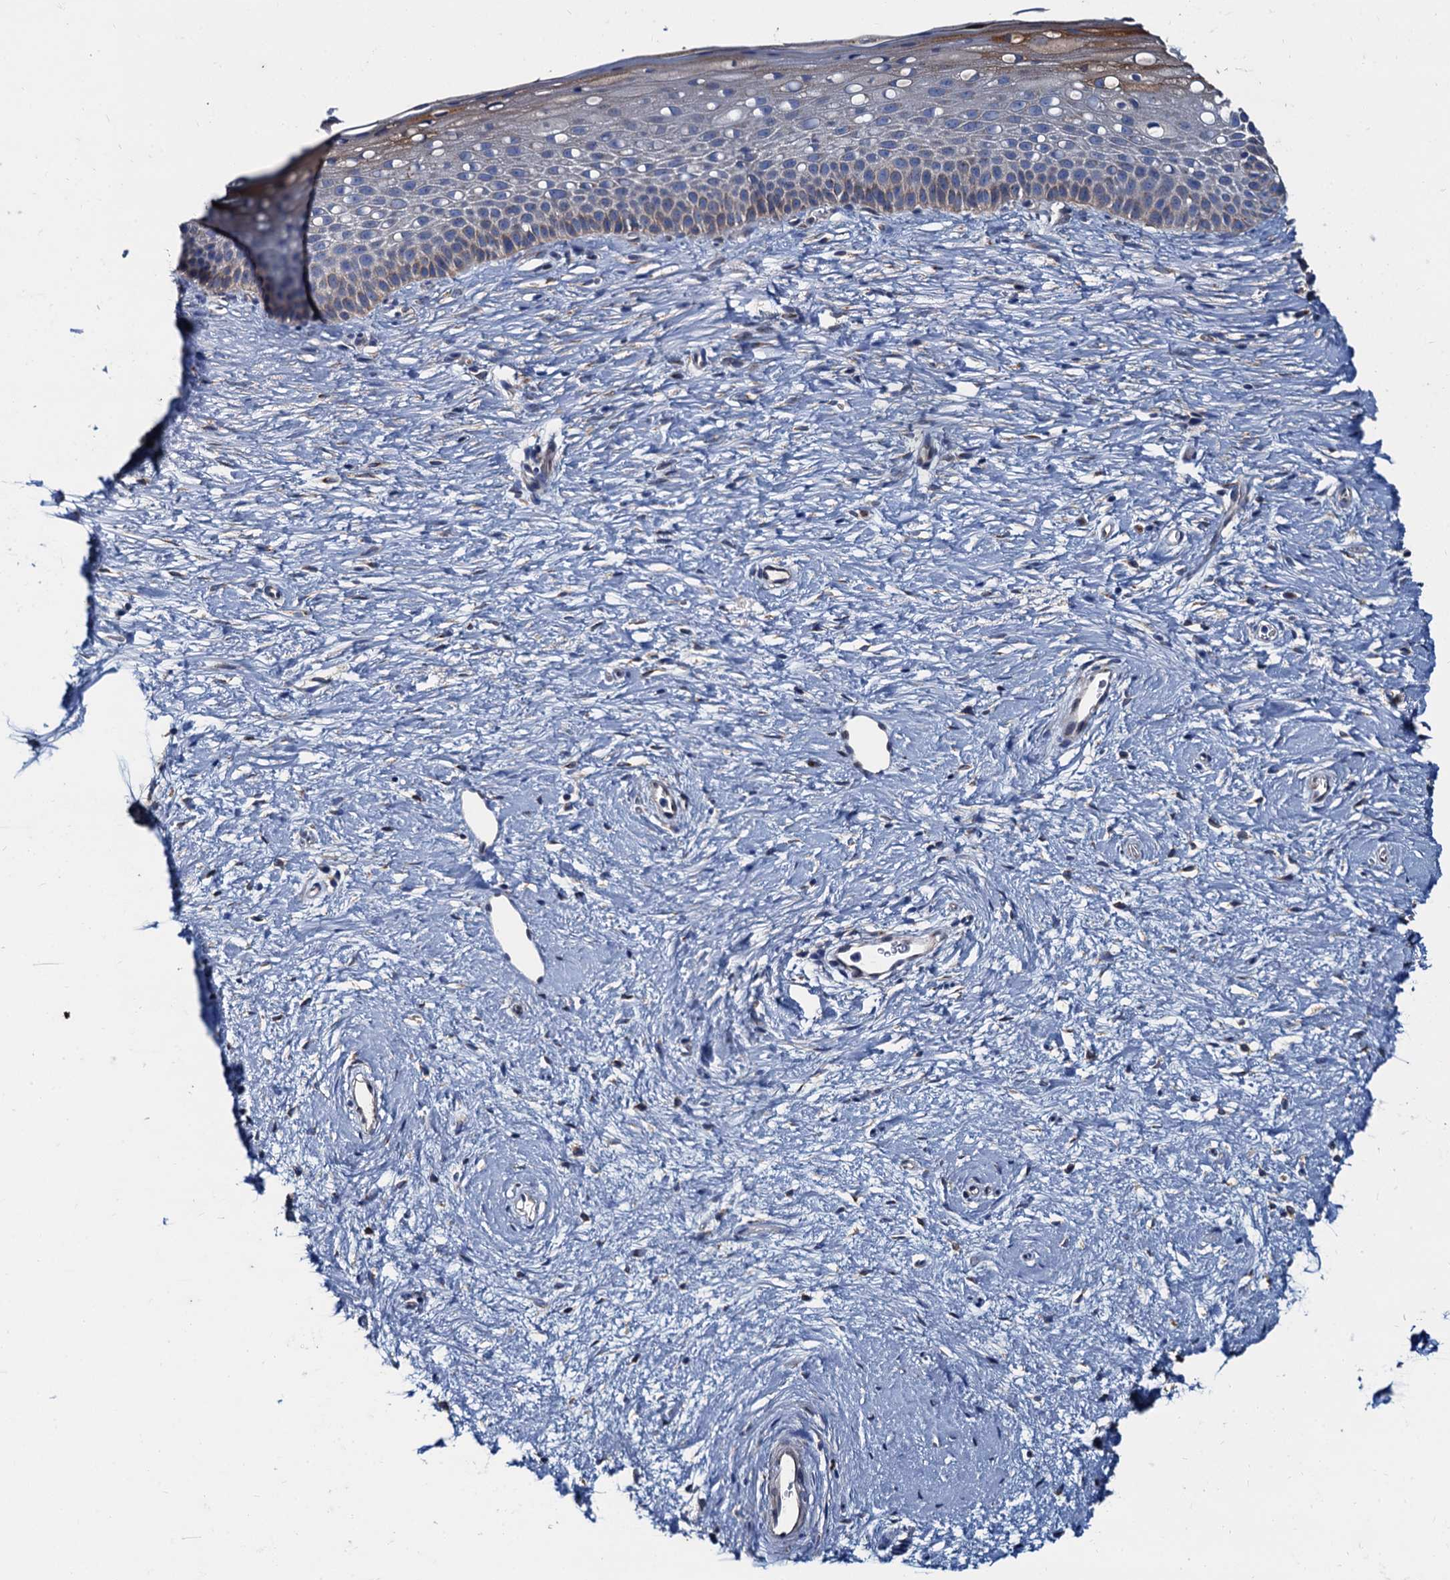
{"staining": {"intensity": "weak", "quantity": "25%-75%", "location": "cytoplasmic/membranous"}, "tissue": "cervix", "cell_type": "Glandular cells", "image_type": "normal", "snomed": [{"axis": "morphology", "description": "Normal tissue, NOS"}, {"axis": "topography", "description": "Cervix"}], "caption": "Protein analysis of normal cervix exhibits weak cytoplasmic/membranous positivity in about 25%-75% of glandular cells.", "gene": "NGRN", "patient": {"sex": "female", "age": 57}}